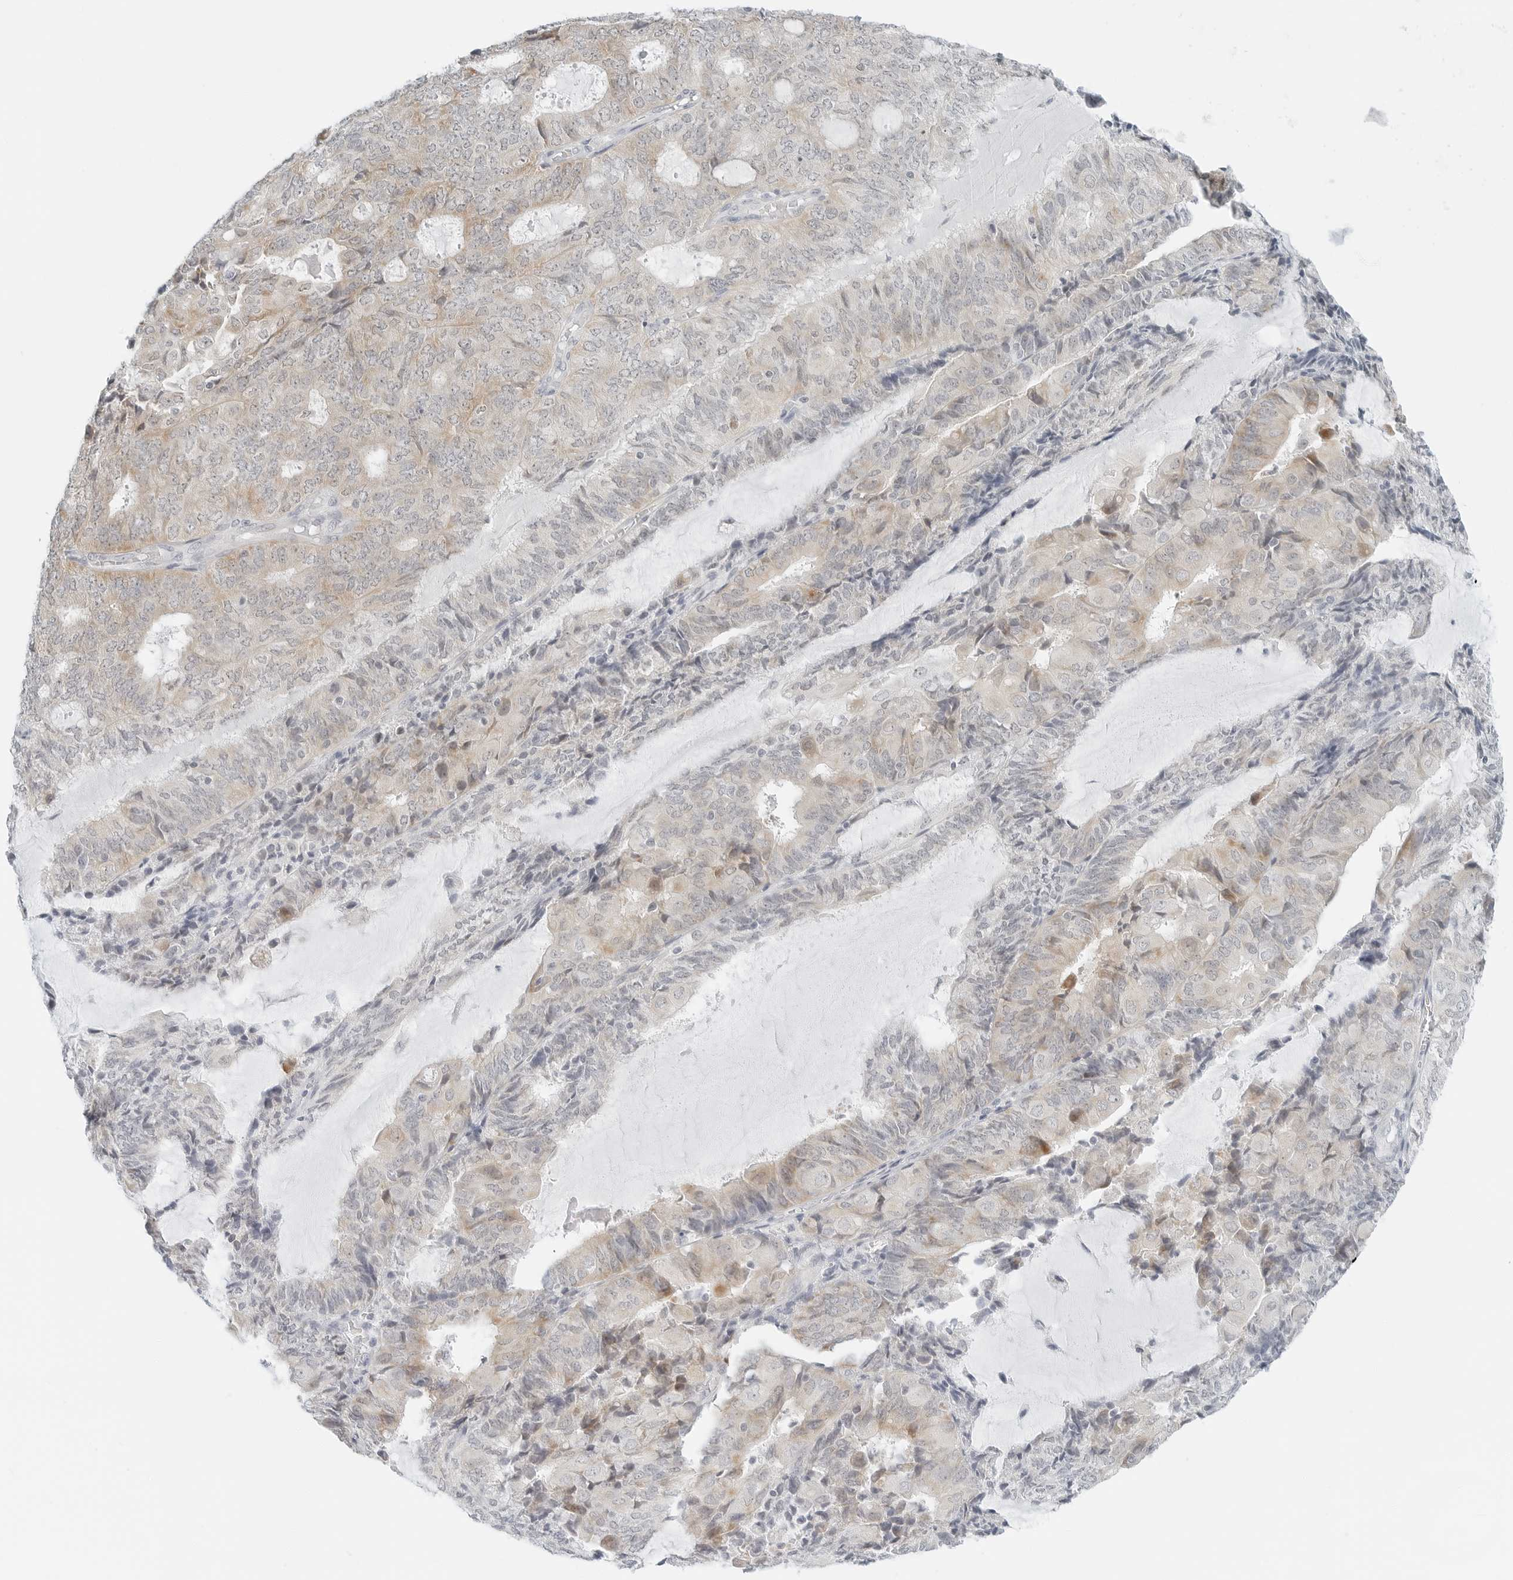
{"staining": {"intensity": "weak", "quantity": "25%-75%", "location": "cytoplasmic/membranous"}, "tissue": "endometrial cancer", "cell_type": "Tumor cells", "image_type": "cancer", "snomed": [{"axis": "morphology", "description": "Adenocarcinoma, NOS"}, {"axis": "topography", "description": "Endometrium"}], "caption": "A high-resolution histopathology image shows IHC staining of endometrial cancer, which displays weak cytoplasmic/membranous positivity in about 25%-75% of tumor cells.", "gene": "CCSAP", "patient": {"sex": "female", "age": 81}}